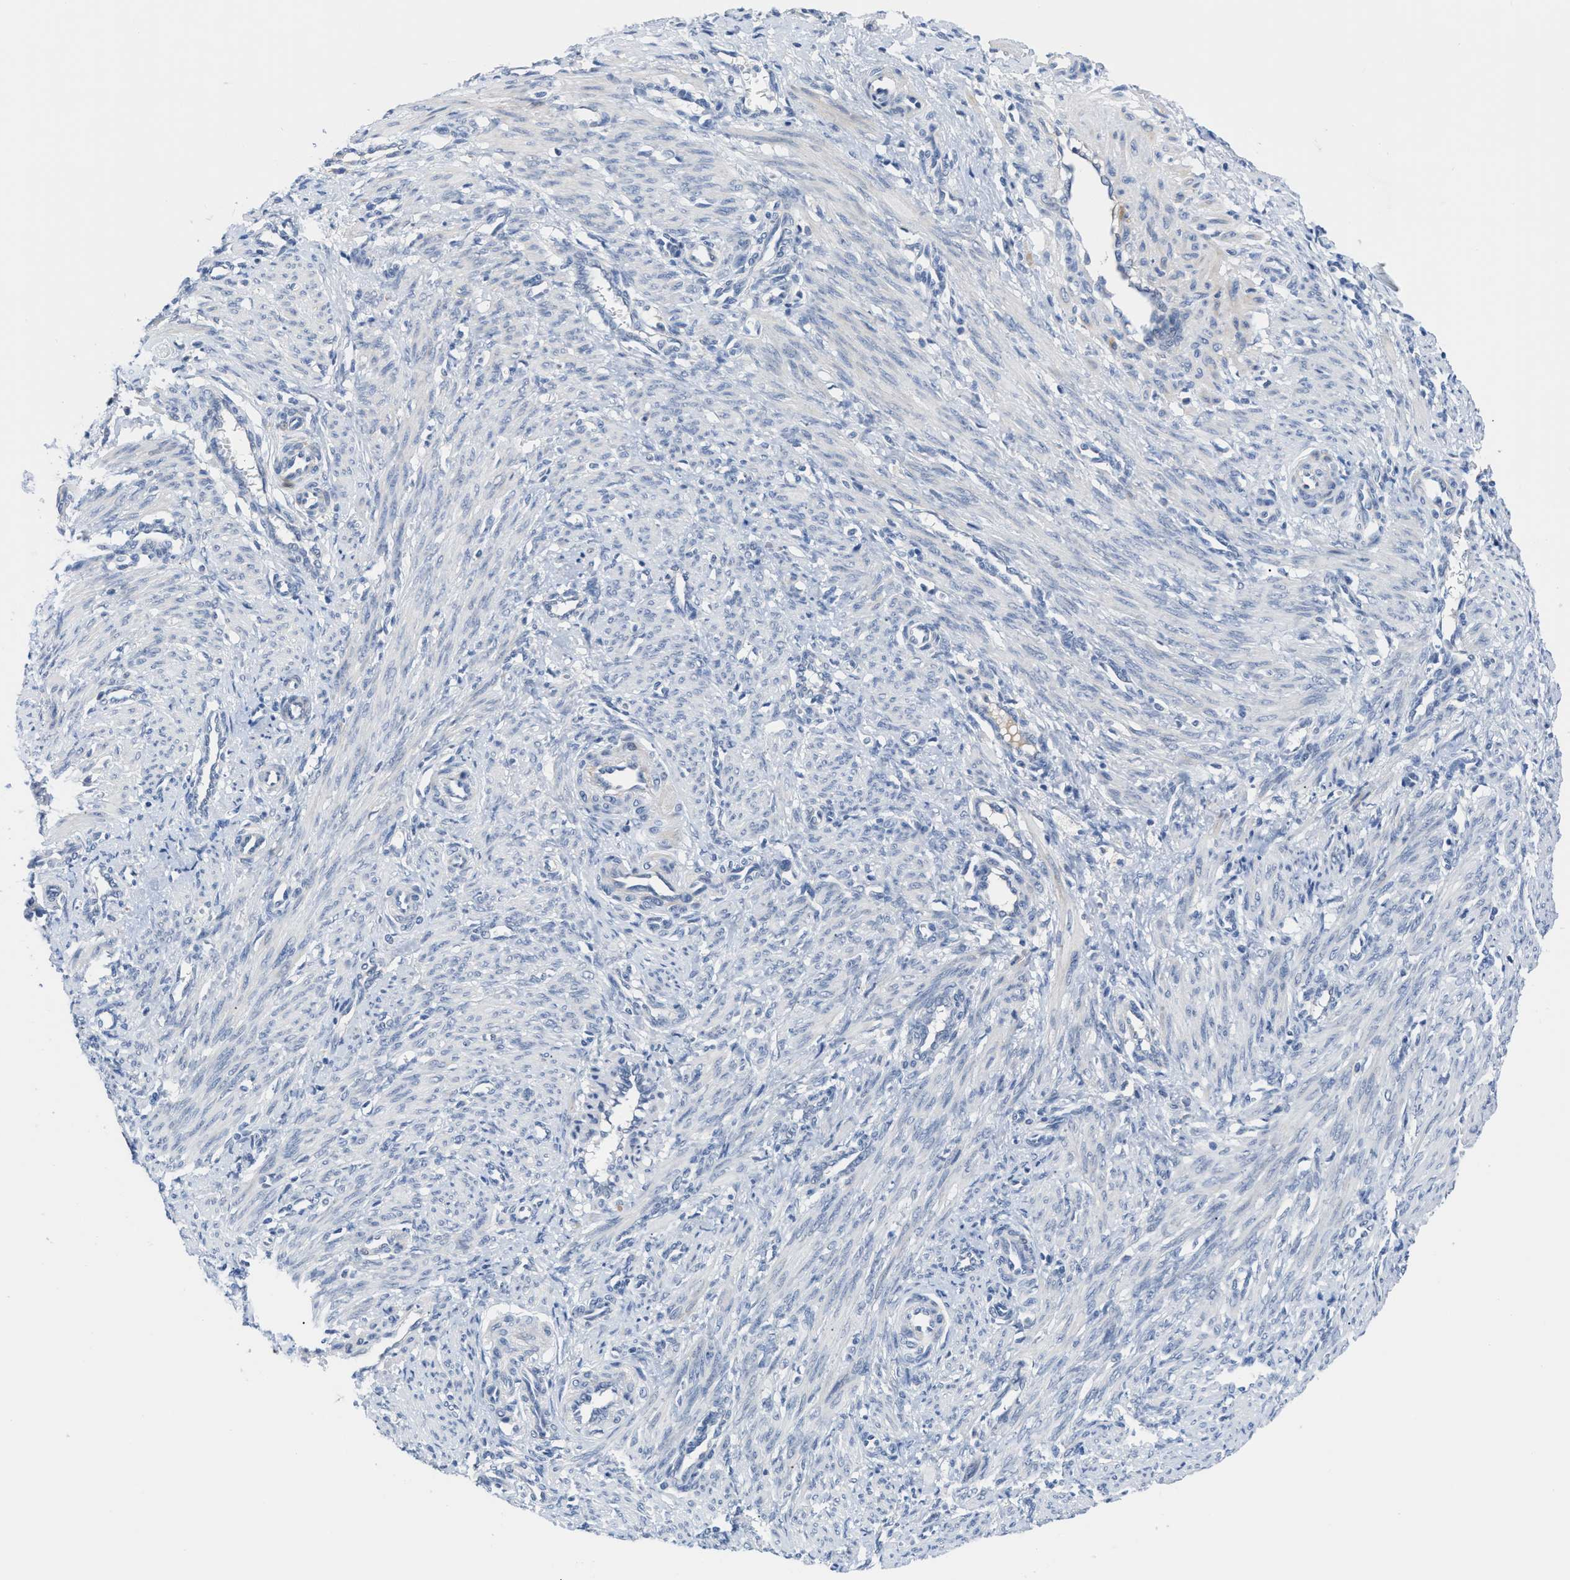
{"staining": {"intensity": "negative", "quantity": "none", "location": "none"}, "tissue": "smooth muscle", "cell_type": "Smooth muscle cells", "image_type": "normal", "snomed": [{"axis": "morphology", "description": "Normal tissue, NOS"}, {"axis": "topography", "description": "Endometrium"}], "caption": "This photomicrograph is of benign smooth muscle stained with IHC to label a protein in brown with the nuclei are counter-stained blue. There is no positivity in smooth muscle cells. (Immunohistochemistry, brightfield microscopy, high magnification).", "gene": "OR9K2", "patient": {"sex": "female", "age": 33}}